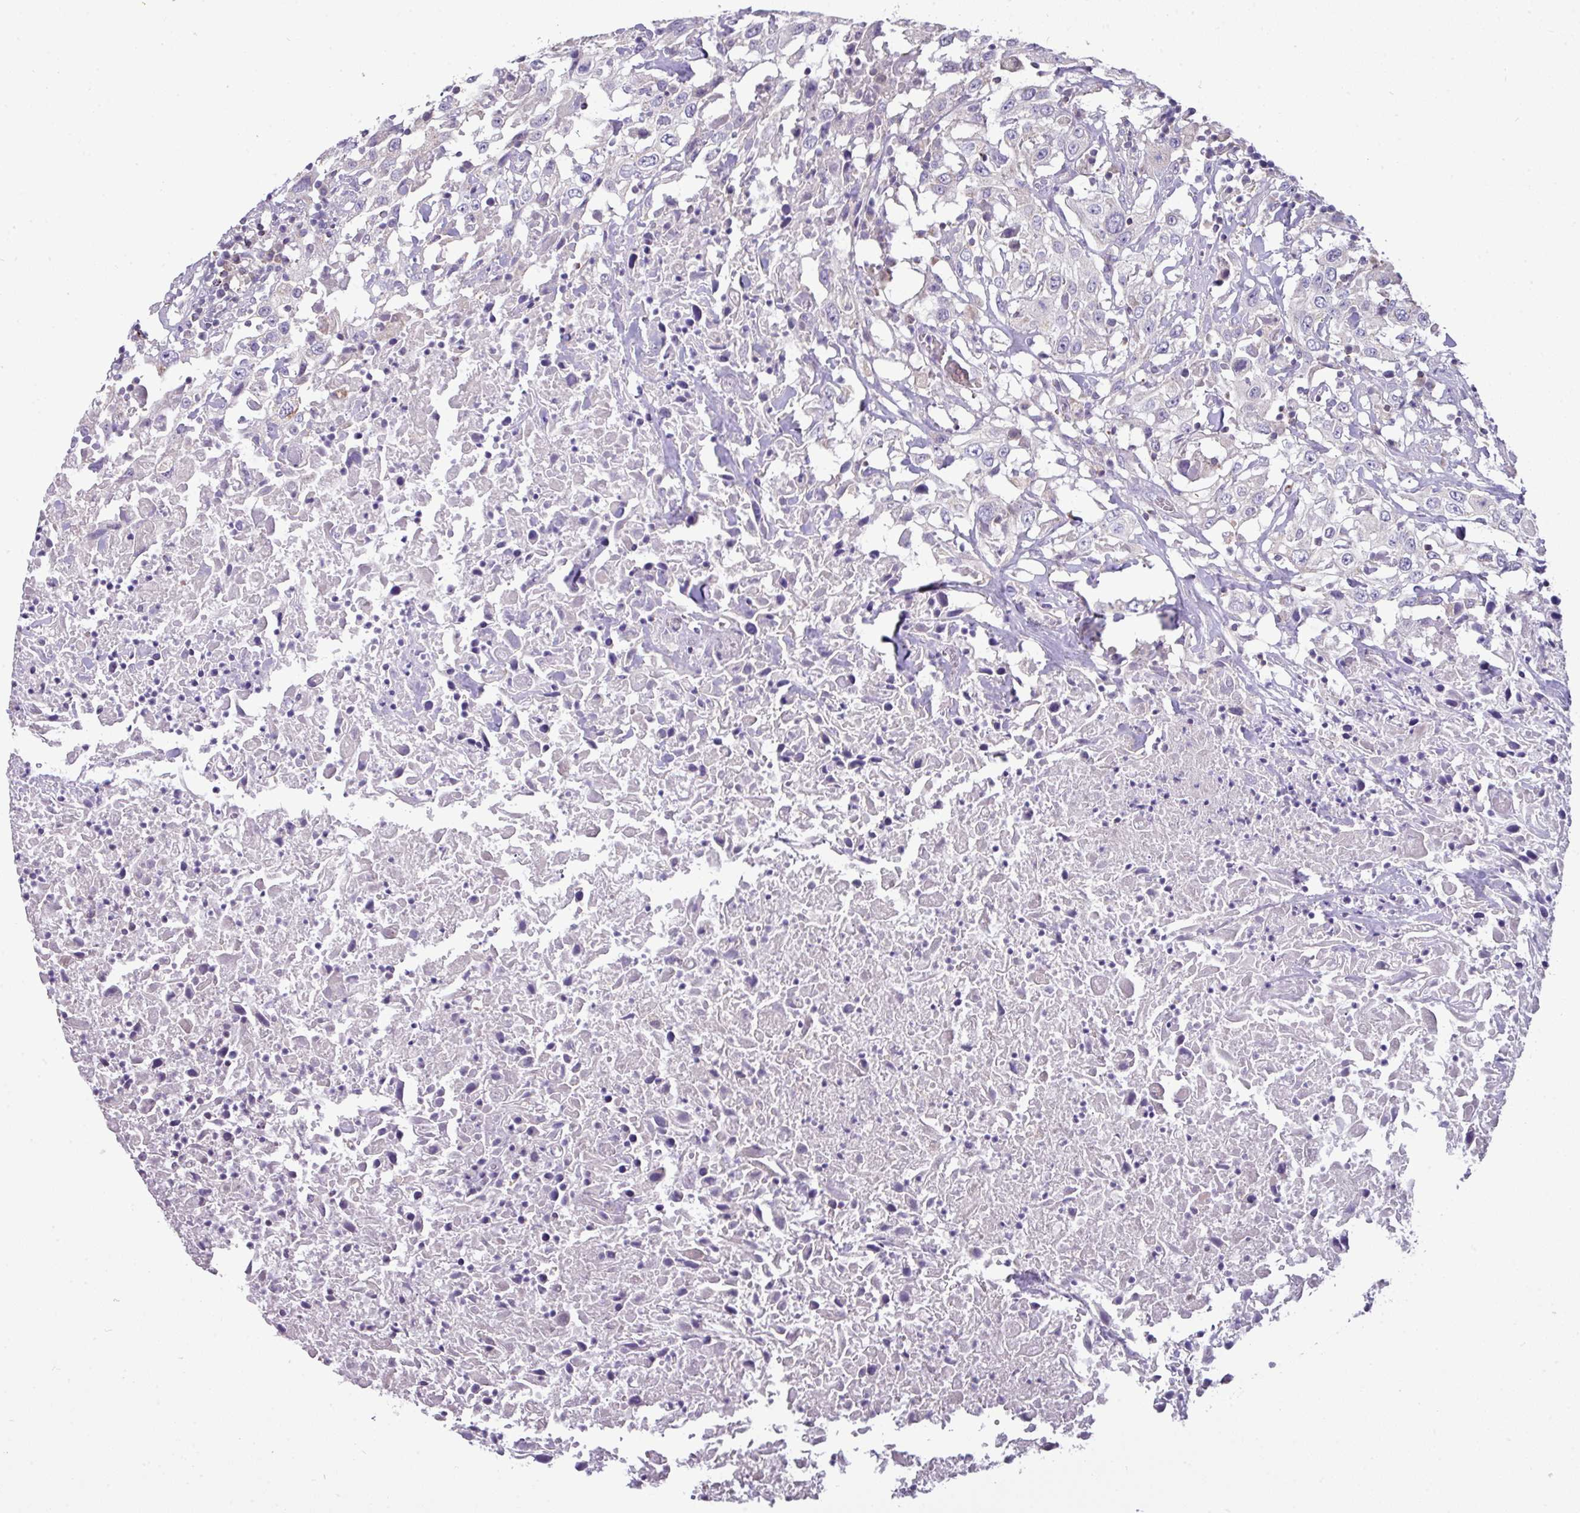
{"staining": {"intensity": "negative", "quantity": "none", "location": "none"}, "tissue": "urothelial cancer", "cell_type": "Tumor cells", "image_type": "cancer", "snomed": [{"axis": "morphology", "description": "Urothelial carcinoma, High grade"}, {"axis": "topography", "description": "Urinary bladder"}], "caption": "An immunohistochemistry (IHC) image of urothelial cancer is shown. There is no staining in tumor cells of urothelial cancer.", "gene": "TRAPPC1", "patient": {"sex": "male", "age": 61}}